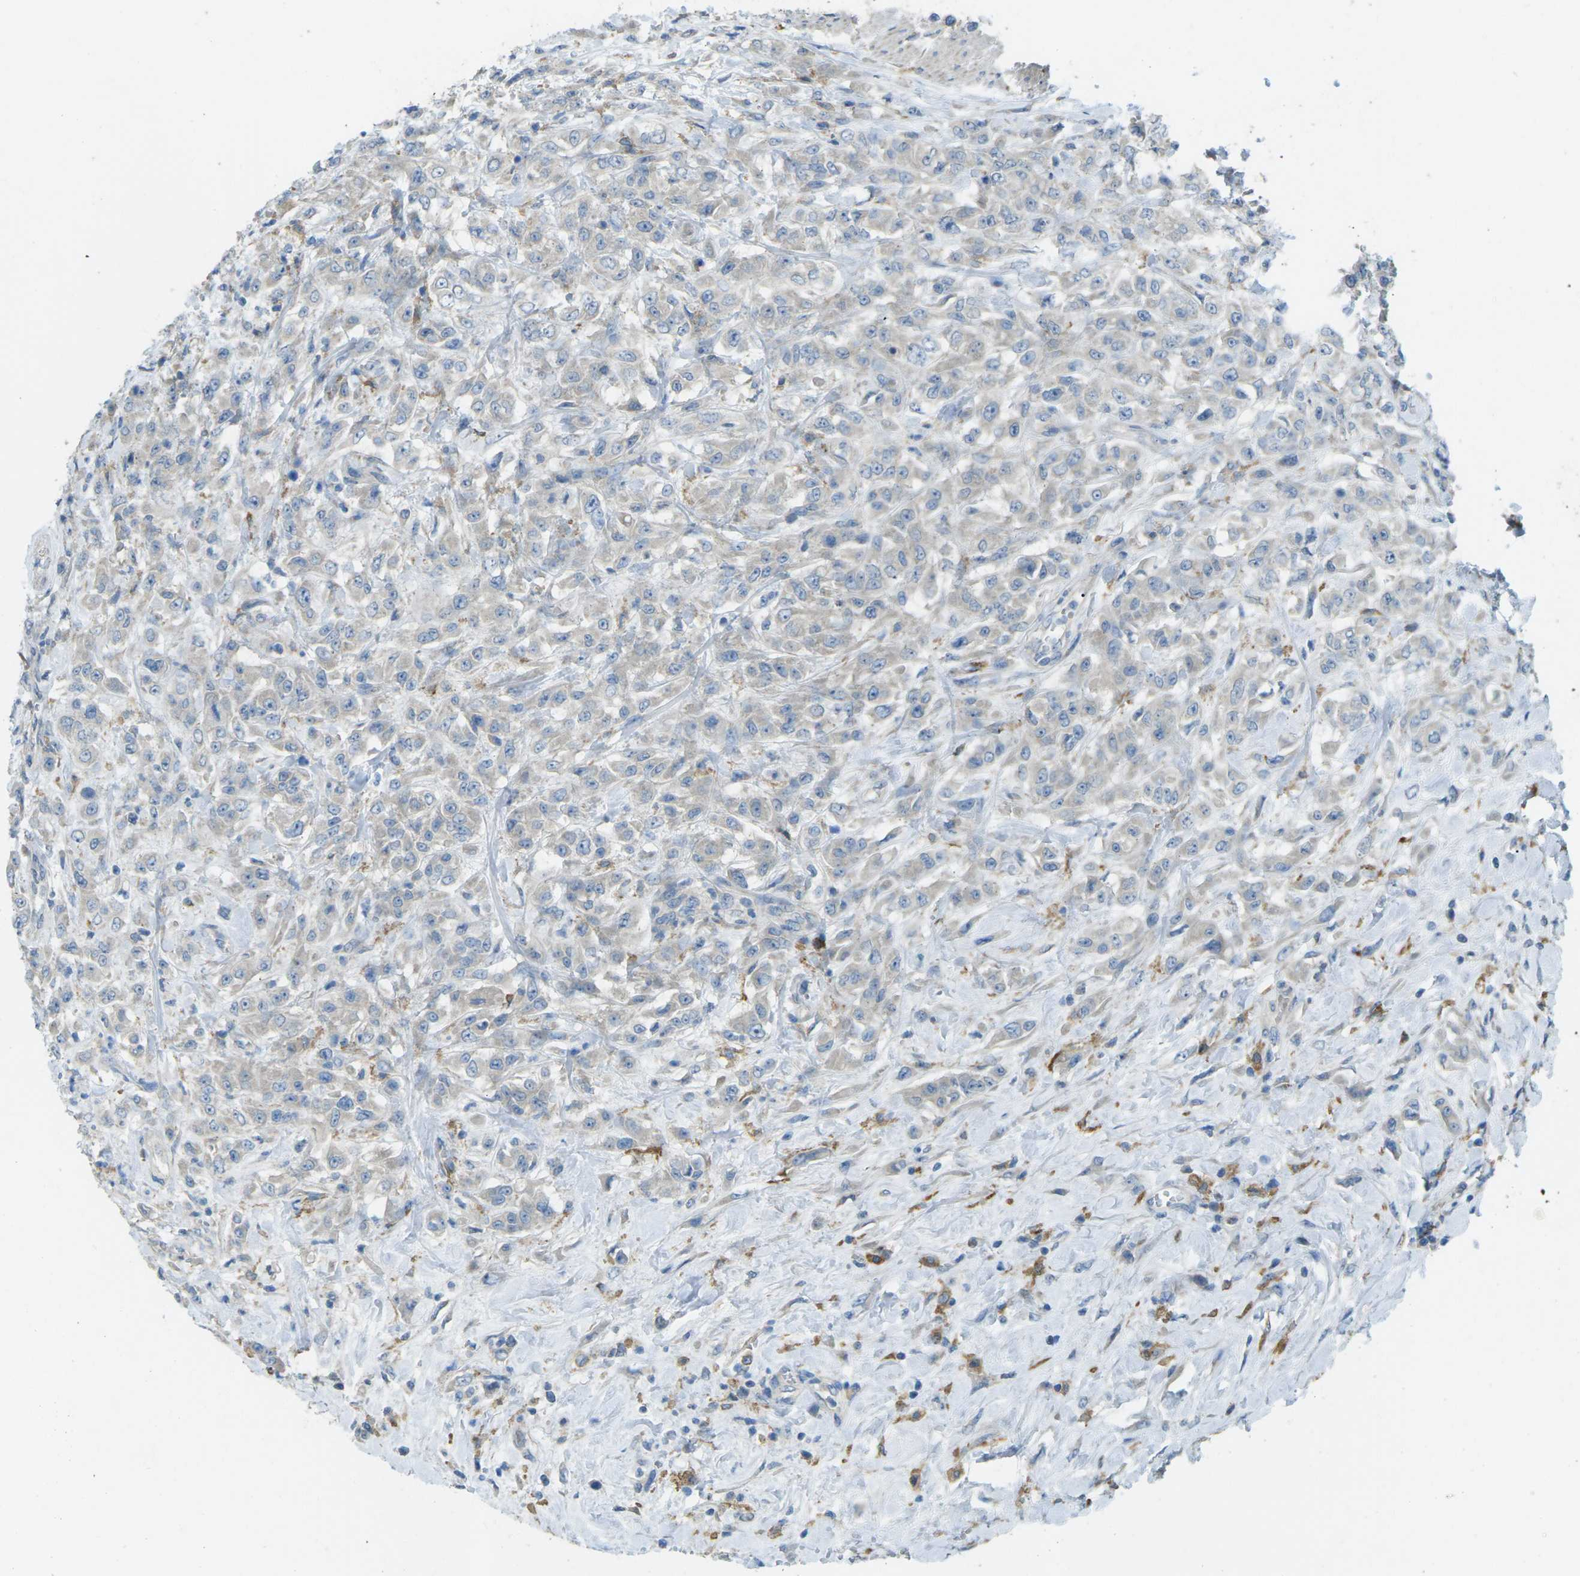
{"staining": {"intensity": "negative", "quantity": "none", "location": "none"}, "tissue": "urothelial cancer", "cell_type": "Tumor cells", "image_type": "cancer", "snomed": [{"axis": "morphology", "description": "Urothelial carcinoma, High grade"}, {"axis": "topography", "description": "Urinary bladder"}], "caption": "DAB (3,3'-diaminobenzidine) immunohistochemical staining of urothelial cancer reveals no significant expression in tumor cells.", "gene": "MYLK4", "patient": {"sex": "male", "age": 46}}